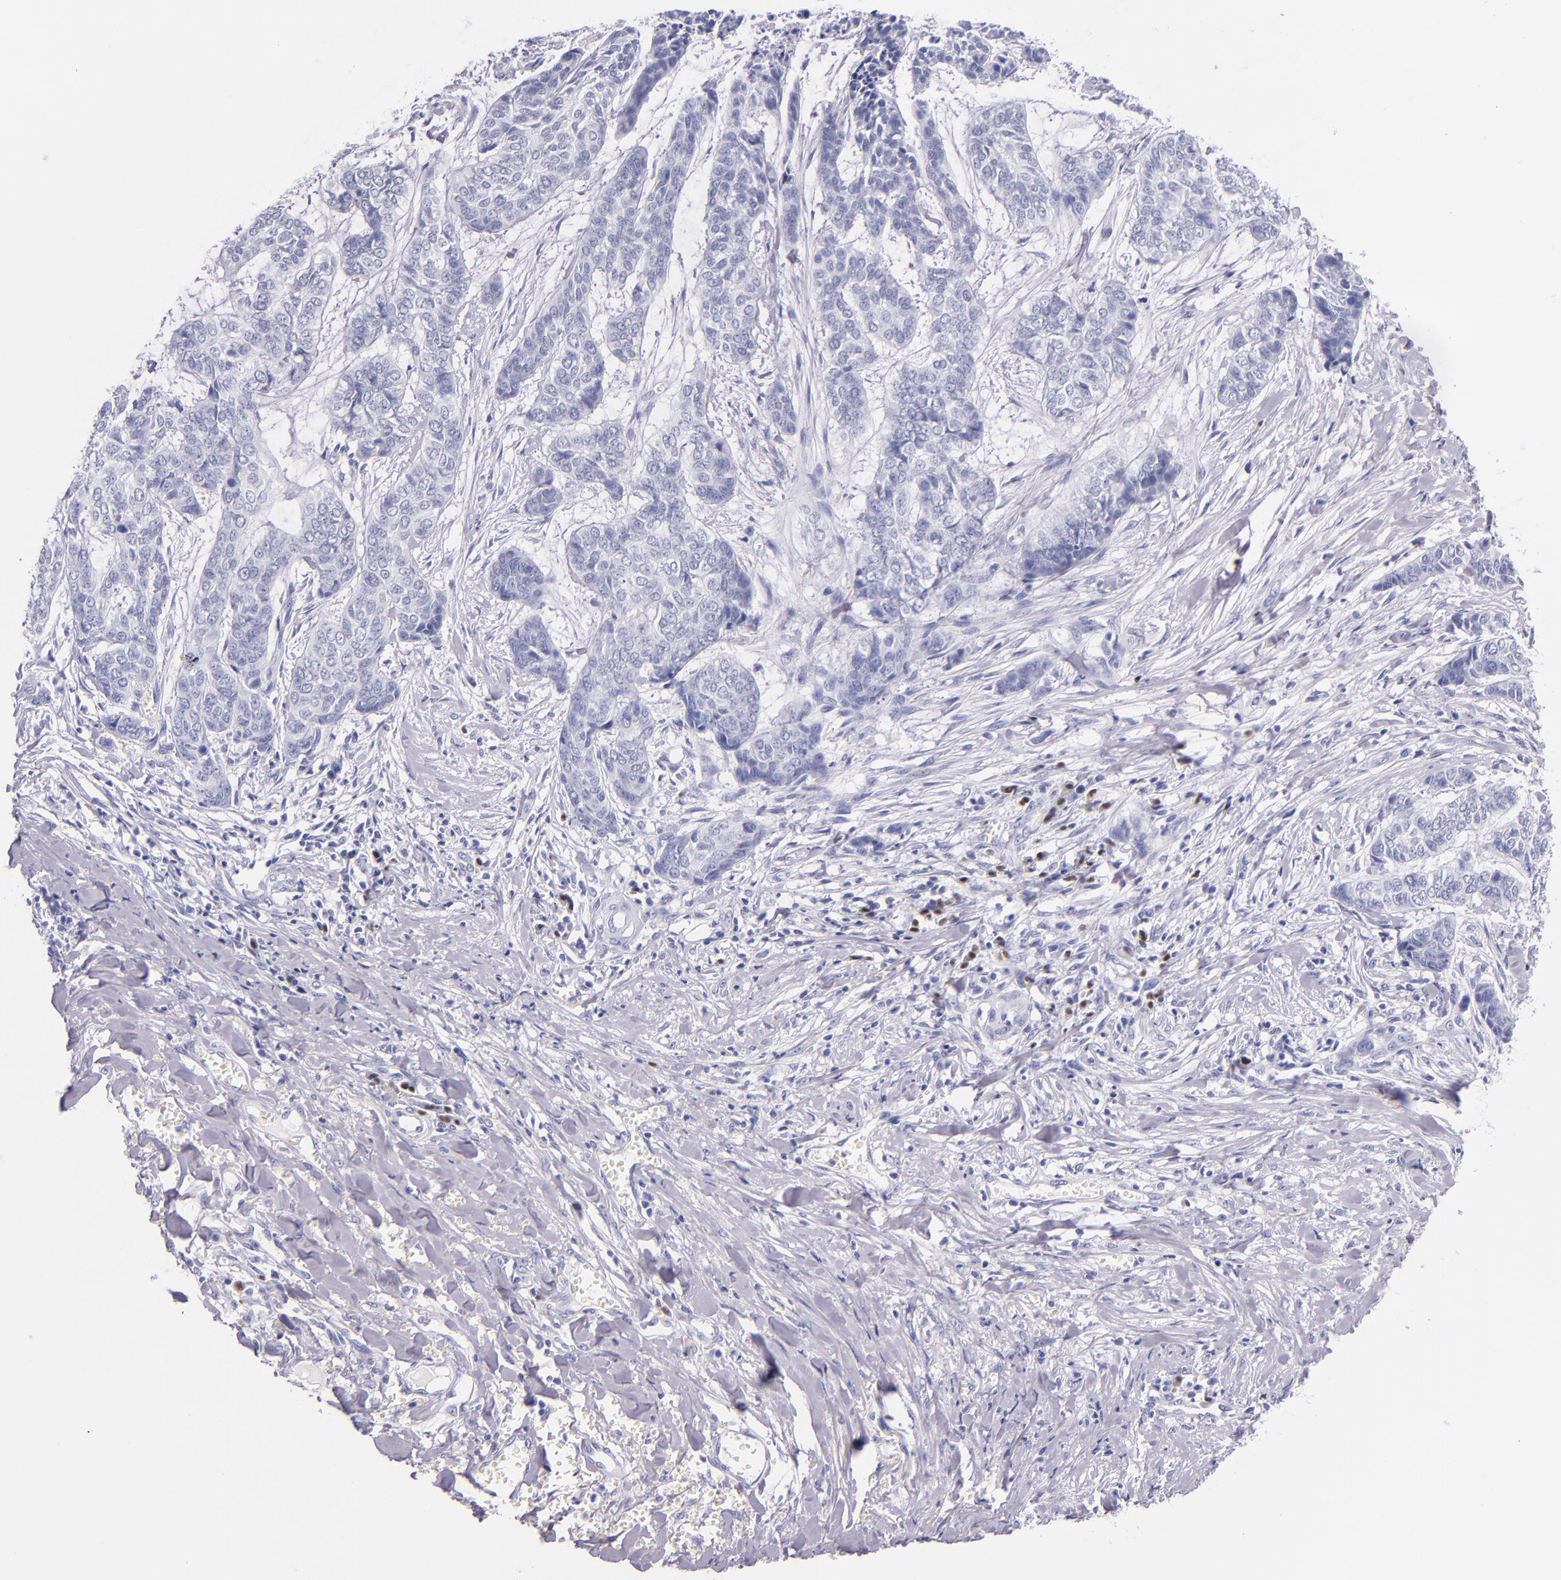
{"staining": {"intensity": "negative", "quantity": "none", "location": "none"}, "tissue": "skin cancer", "cell_type": "Tumor cells", "image_type": "cancer", "snomed": [{"axis": "morphology", "description": "Basal cell carcinoma"}, {"axis": "topography", "description": "Skin"}], "caption": "The image reveals no significant positivity in tumor cells of basal cell carcinoma (skin). (Brightfield microscopy of DAB (3,3'-diaminobenzidine) IHC at high magnification).", "gene": "IRF4", "patient": {"sex": "female", "age": 64}}